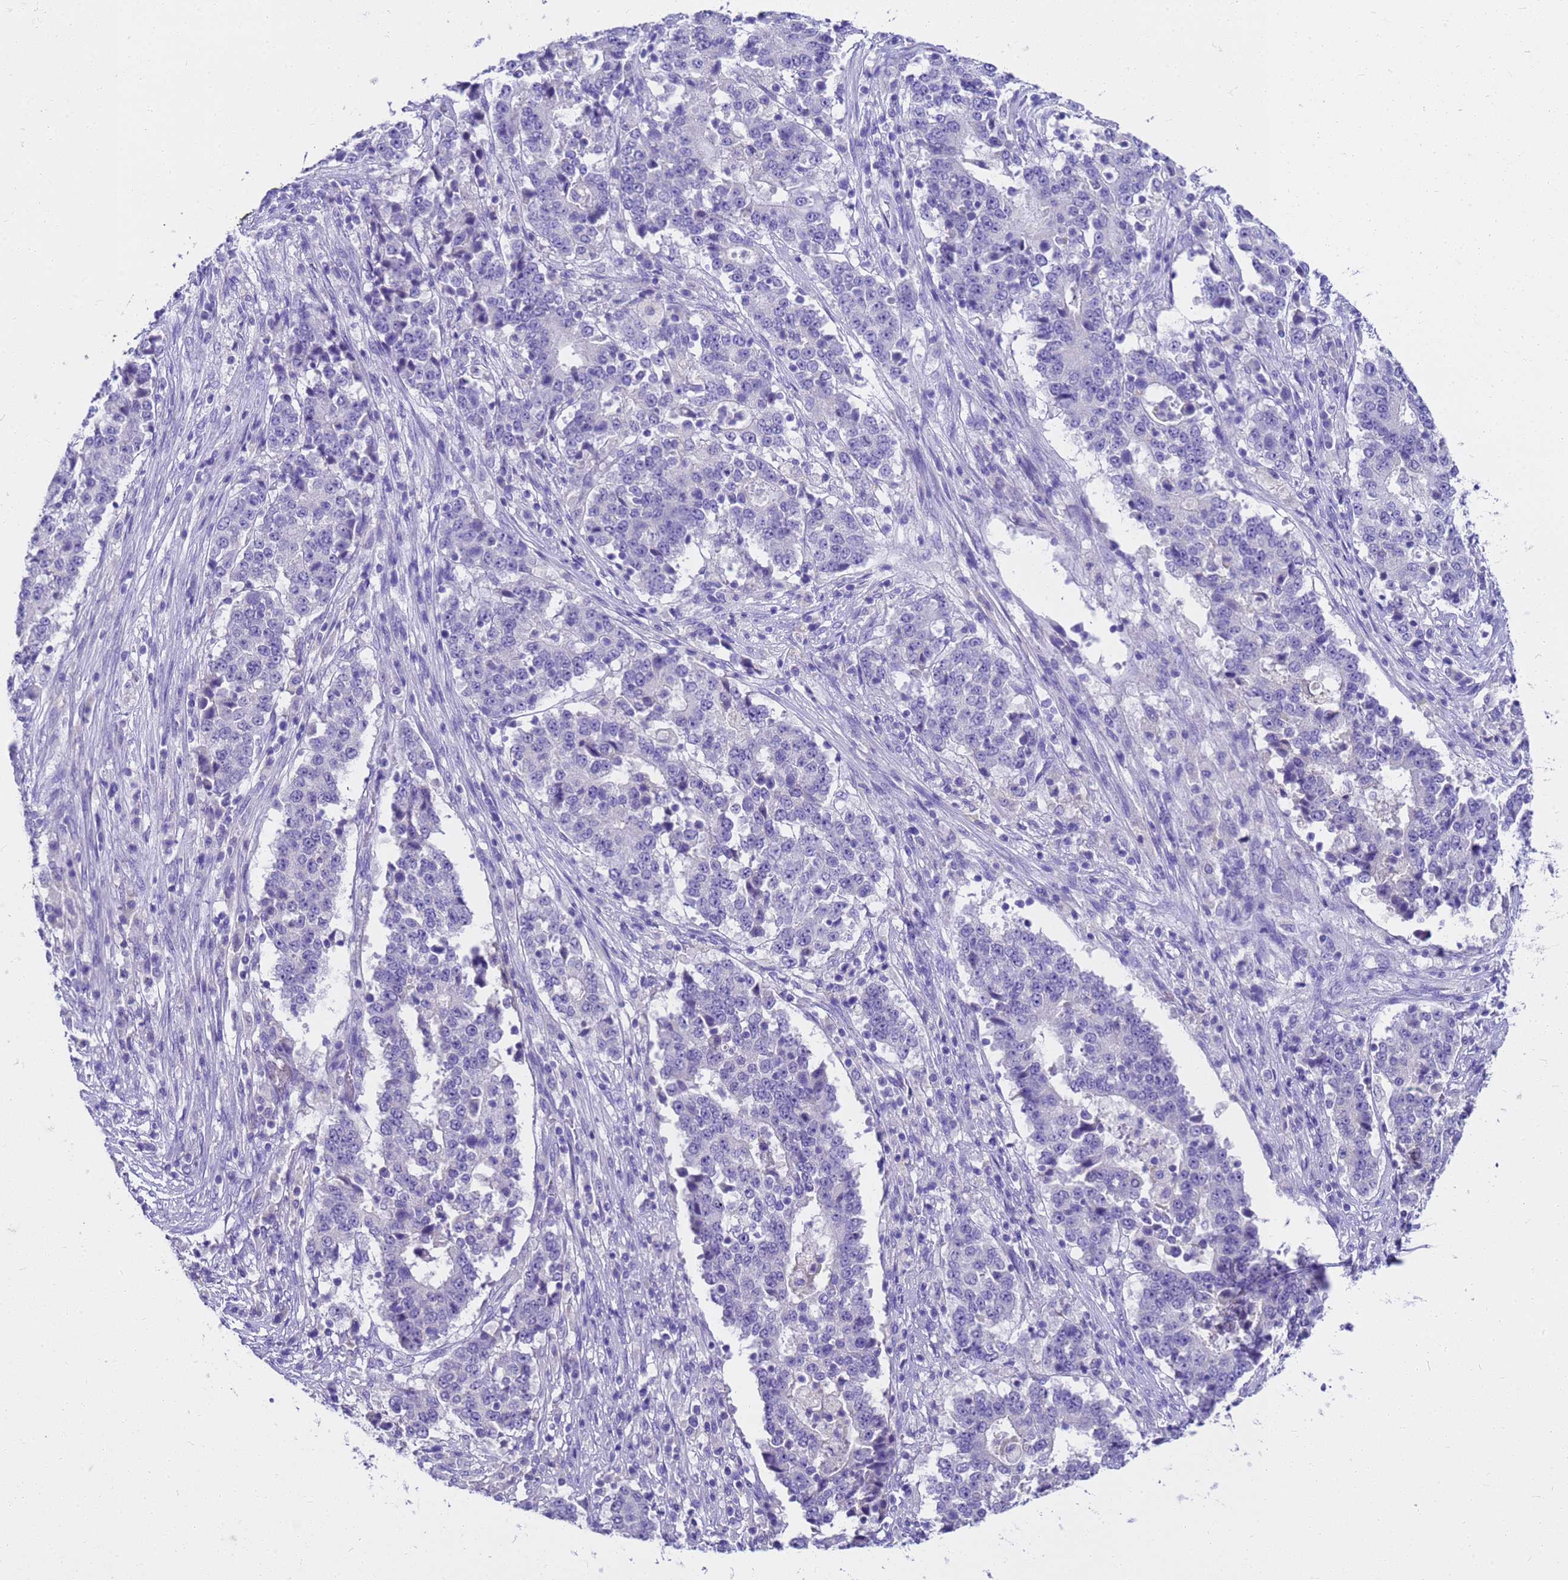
{"staining": {"intensity": "negative", "quantity": "none", "location": "none"}, "tissue": "stomach cancer", "cell_type": "Tumor cells", "image_type": "cancer", "snomed": [{"axis": "morphology", "description": "Adenocarcinoma, NOS"}, {"axis": "topography", "description": "Stomach"}], "caption": "A micrograph of stomach cancer stained for a protein displays no brown staining in tumor cells.", "gene": "MS4A13", "patient": {"sex": "male", "age": 59}}